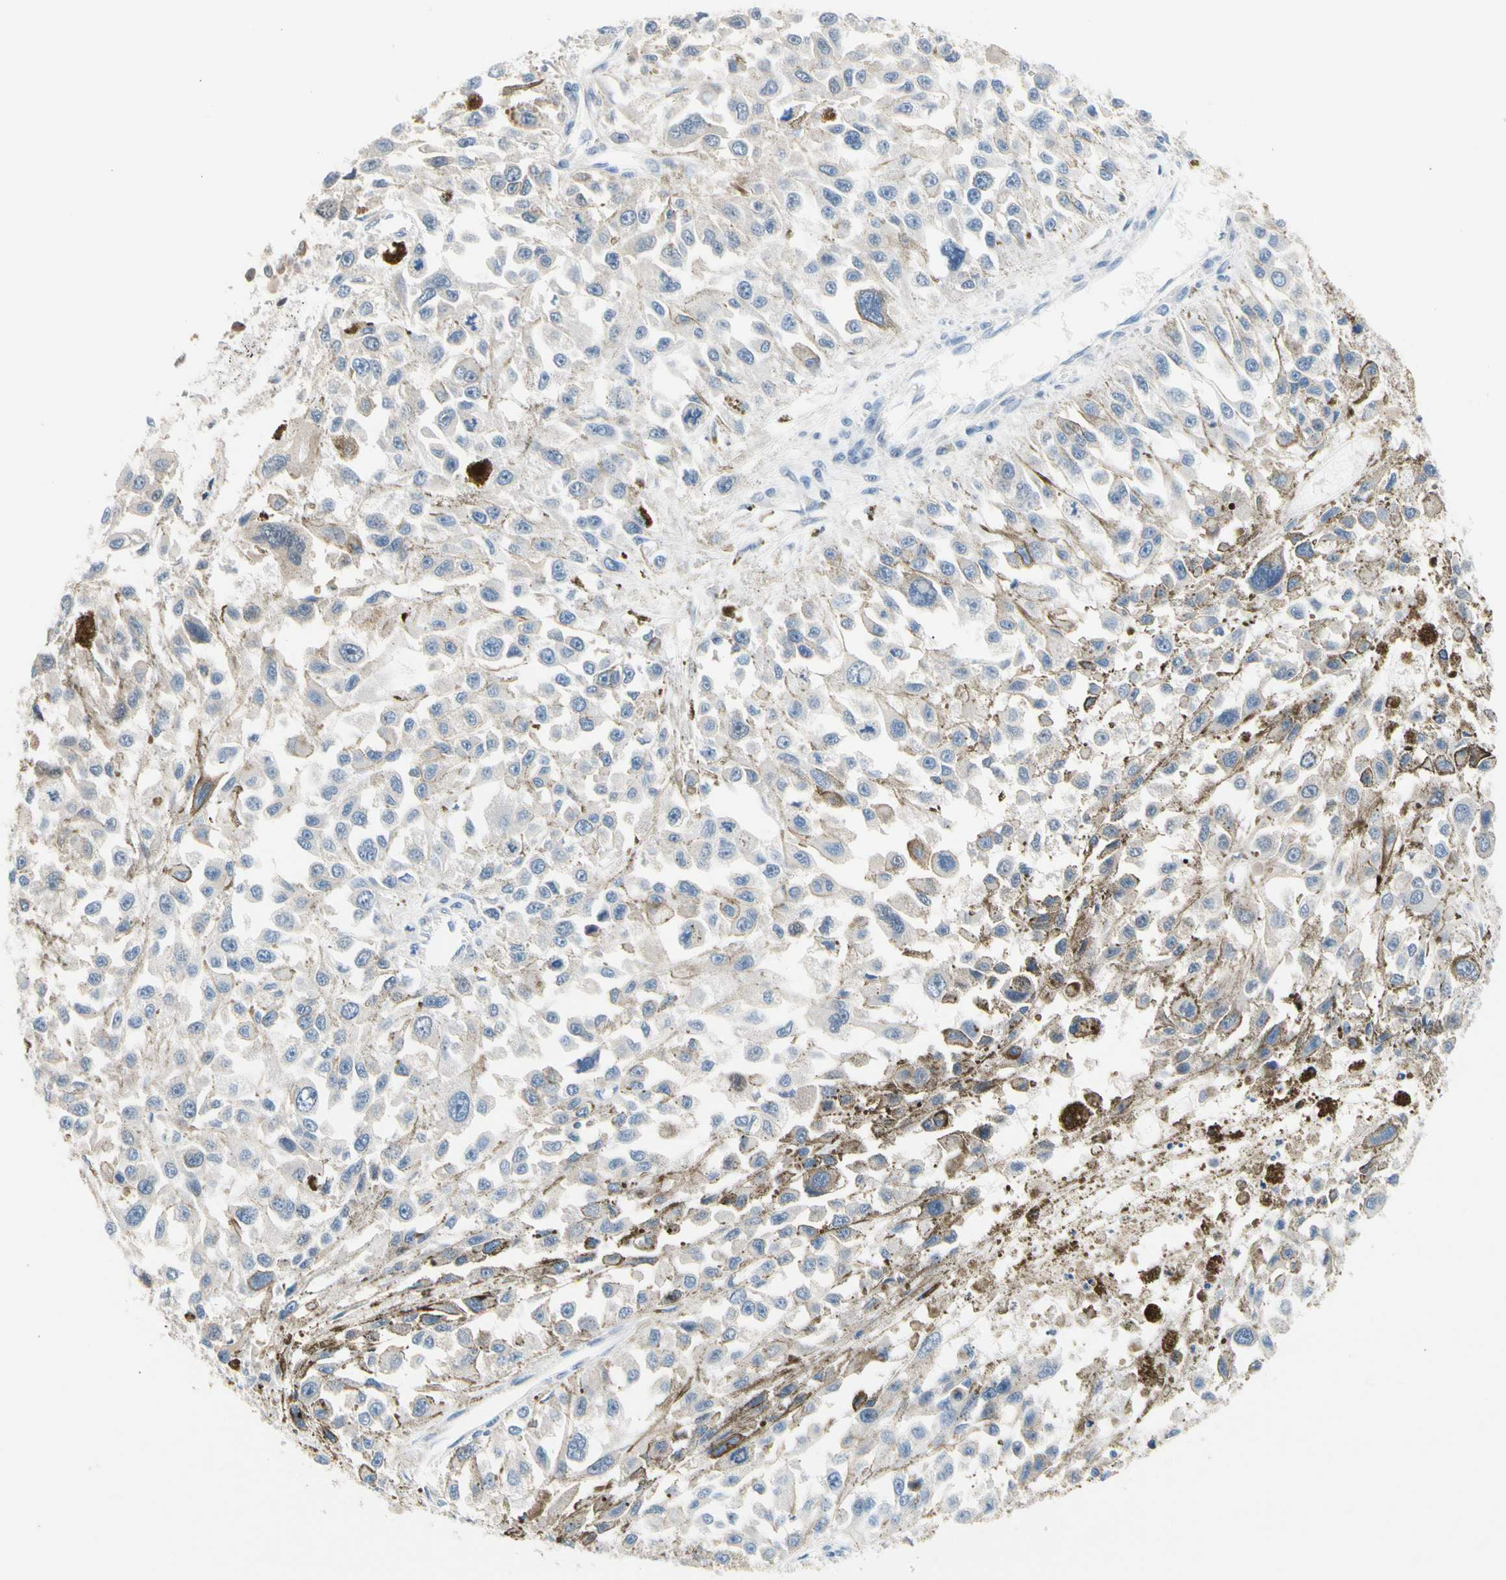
{"staining": {"intensity": "negative", "quantity": "none", "location": "none"}, "tissue": "melanoma", "cell_type": "Tumor cells", "image_type": "cancer", "snomed": [{"axis": "morphology", "description": "Malignant melanoma, Metastatic site"}, {"axis": "topography", "description": "Lymph node"}], "caption": "Malignant melanoma (metastatic site) was stained to show a protein in brown. There is no significant staining in tumor cells. (DAB (3,3'-diaminobenzidine) IHC with hematoxylin counter stain).", "gene": "MAP3K3", "patient": {"sex": "male", "age": 59}}